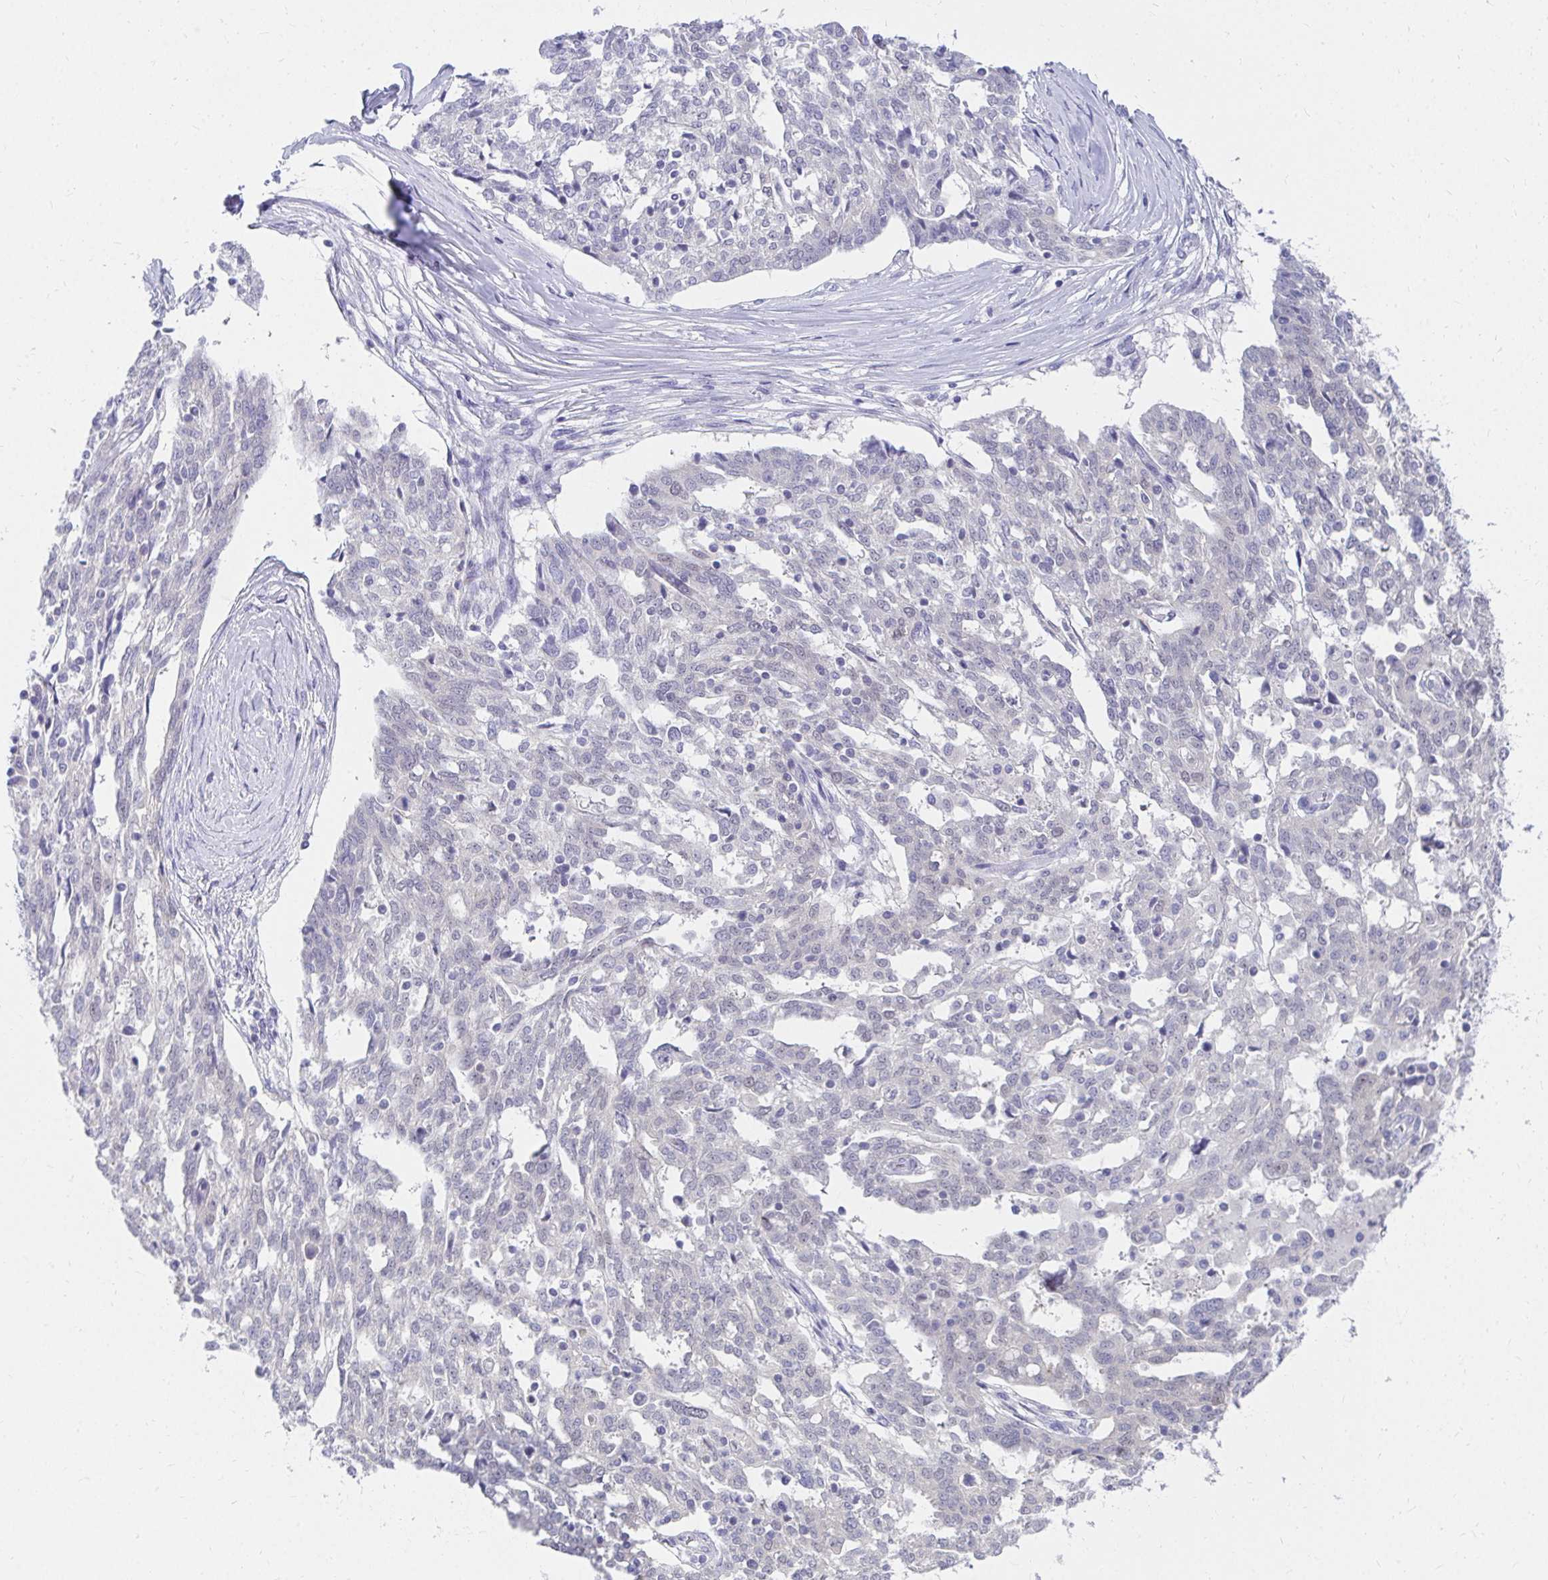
{"staining": {"intensity": "negative", "quantity": "none", "location": "none"}, "tissue": "ovarian cancer", "cell_type": "Tumor cells", "image_type": "cancer", "snomed": [{"axis": "morphology", "description": "Cystadenocarcinoma, serous, NOS"}, {"axis": "topography", "description": "Ovary"}], "caption": "Immunohistochemistry (IHC) of ovarian cancer (serous cystadenocarcinoma) displays no staining in tumor cells.", "gene": "C19orf81", "patient": {"sex": "female", "age": 67}}